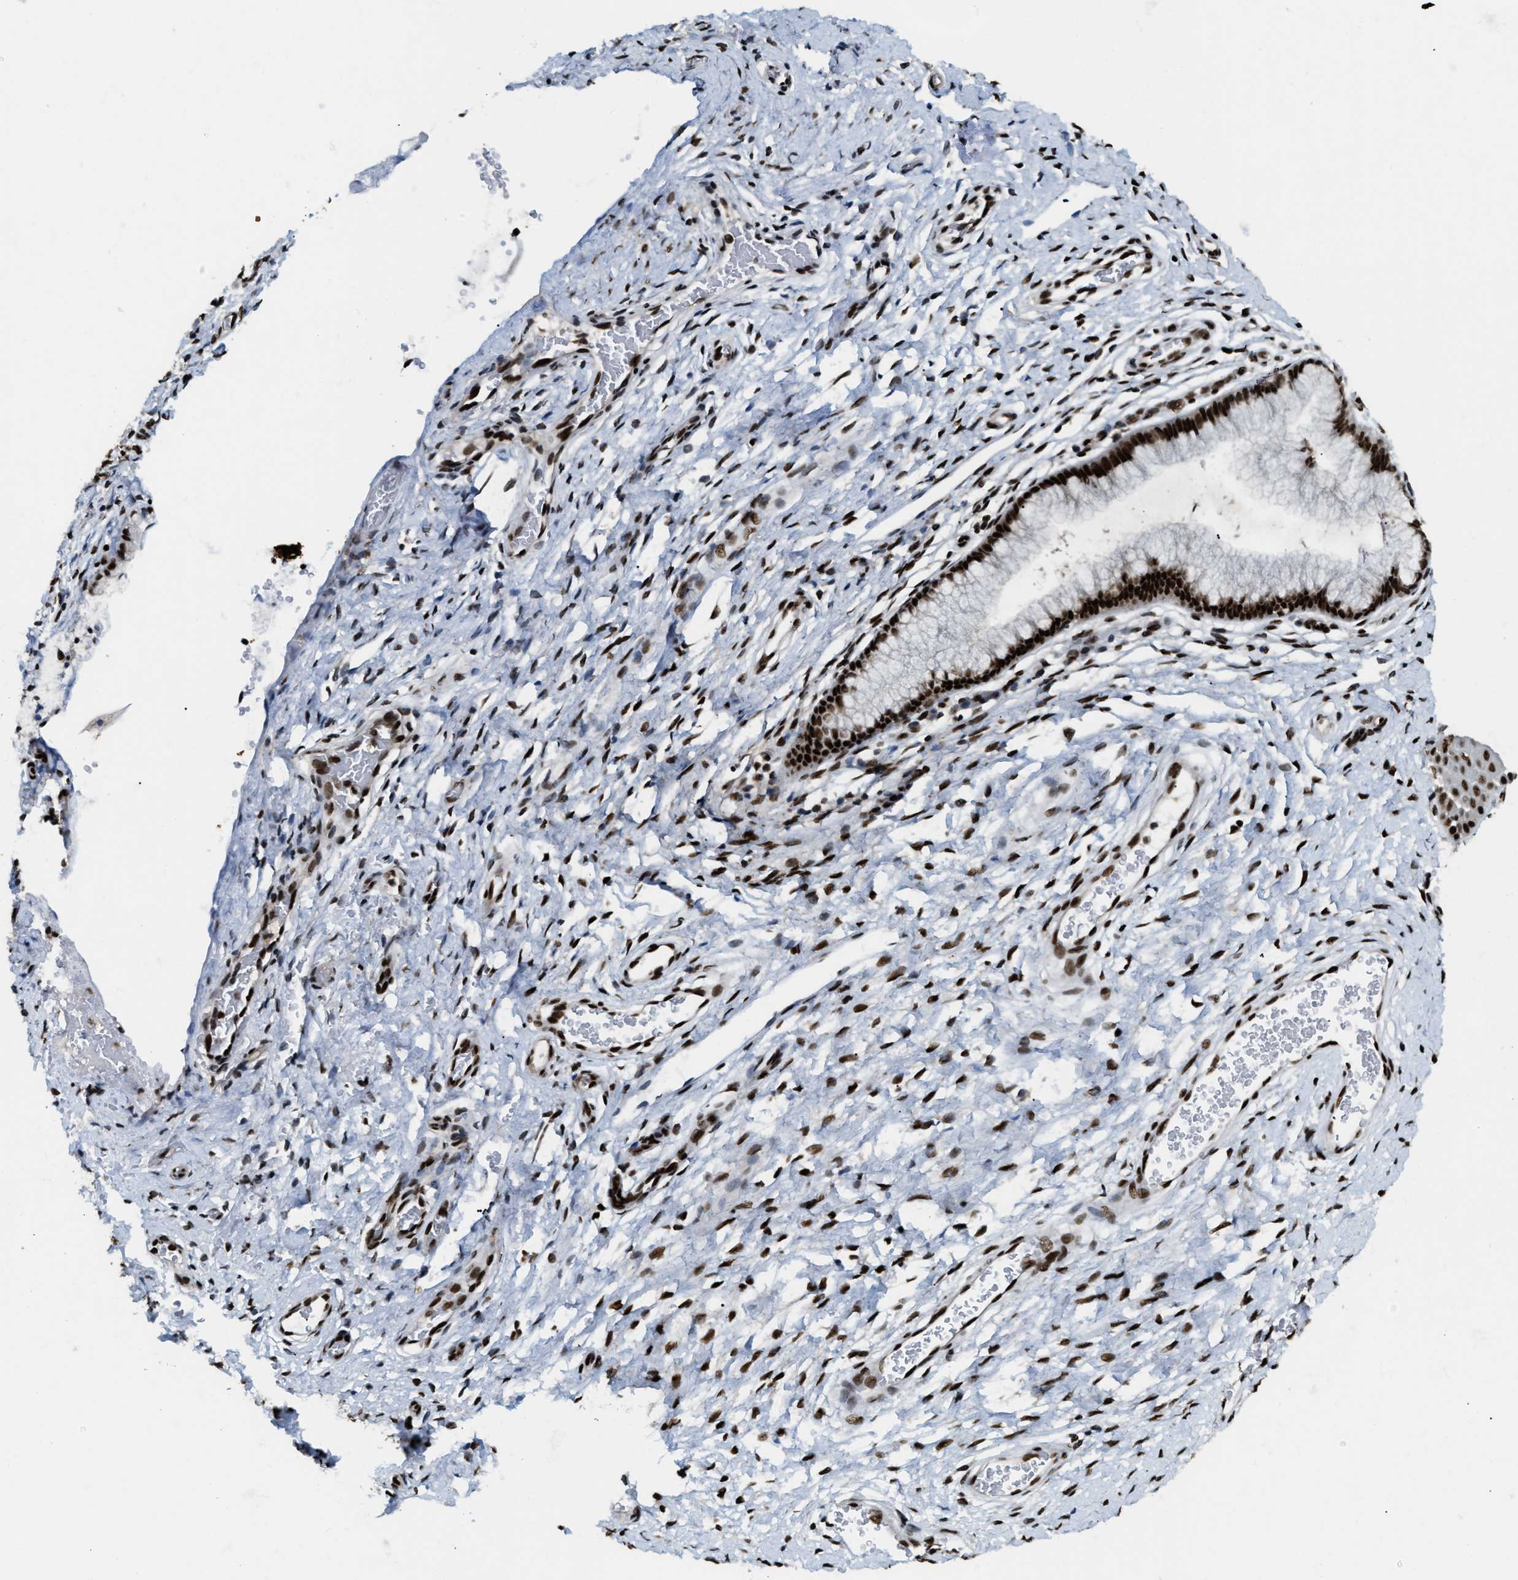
{"staining": {"intensity": "strong", "quantity": ">75%", "location": "nuclear"}, "tissue": "cervix", "cell_type": "Glandular cells", "image_type": "normal", "snomed": [{"axis": "morphology", "description": "Normal tissue, NOS"}, {"axis": "topography", "description": "Cervix"}], "caption": "High-magnification brightfield microscopy of benign cervix stained with DAB (brown) and counterstained with hematoxylin (blue). glandular cells exhibit strong nuclear staining is present in approximately>75% of cells.", "gene": "NUMA1", "patient": {"sex": "female", "age": 55}}